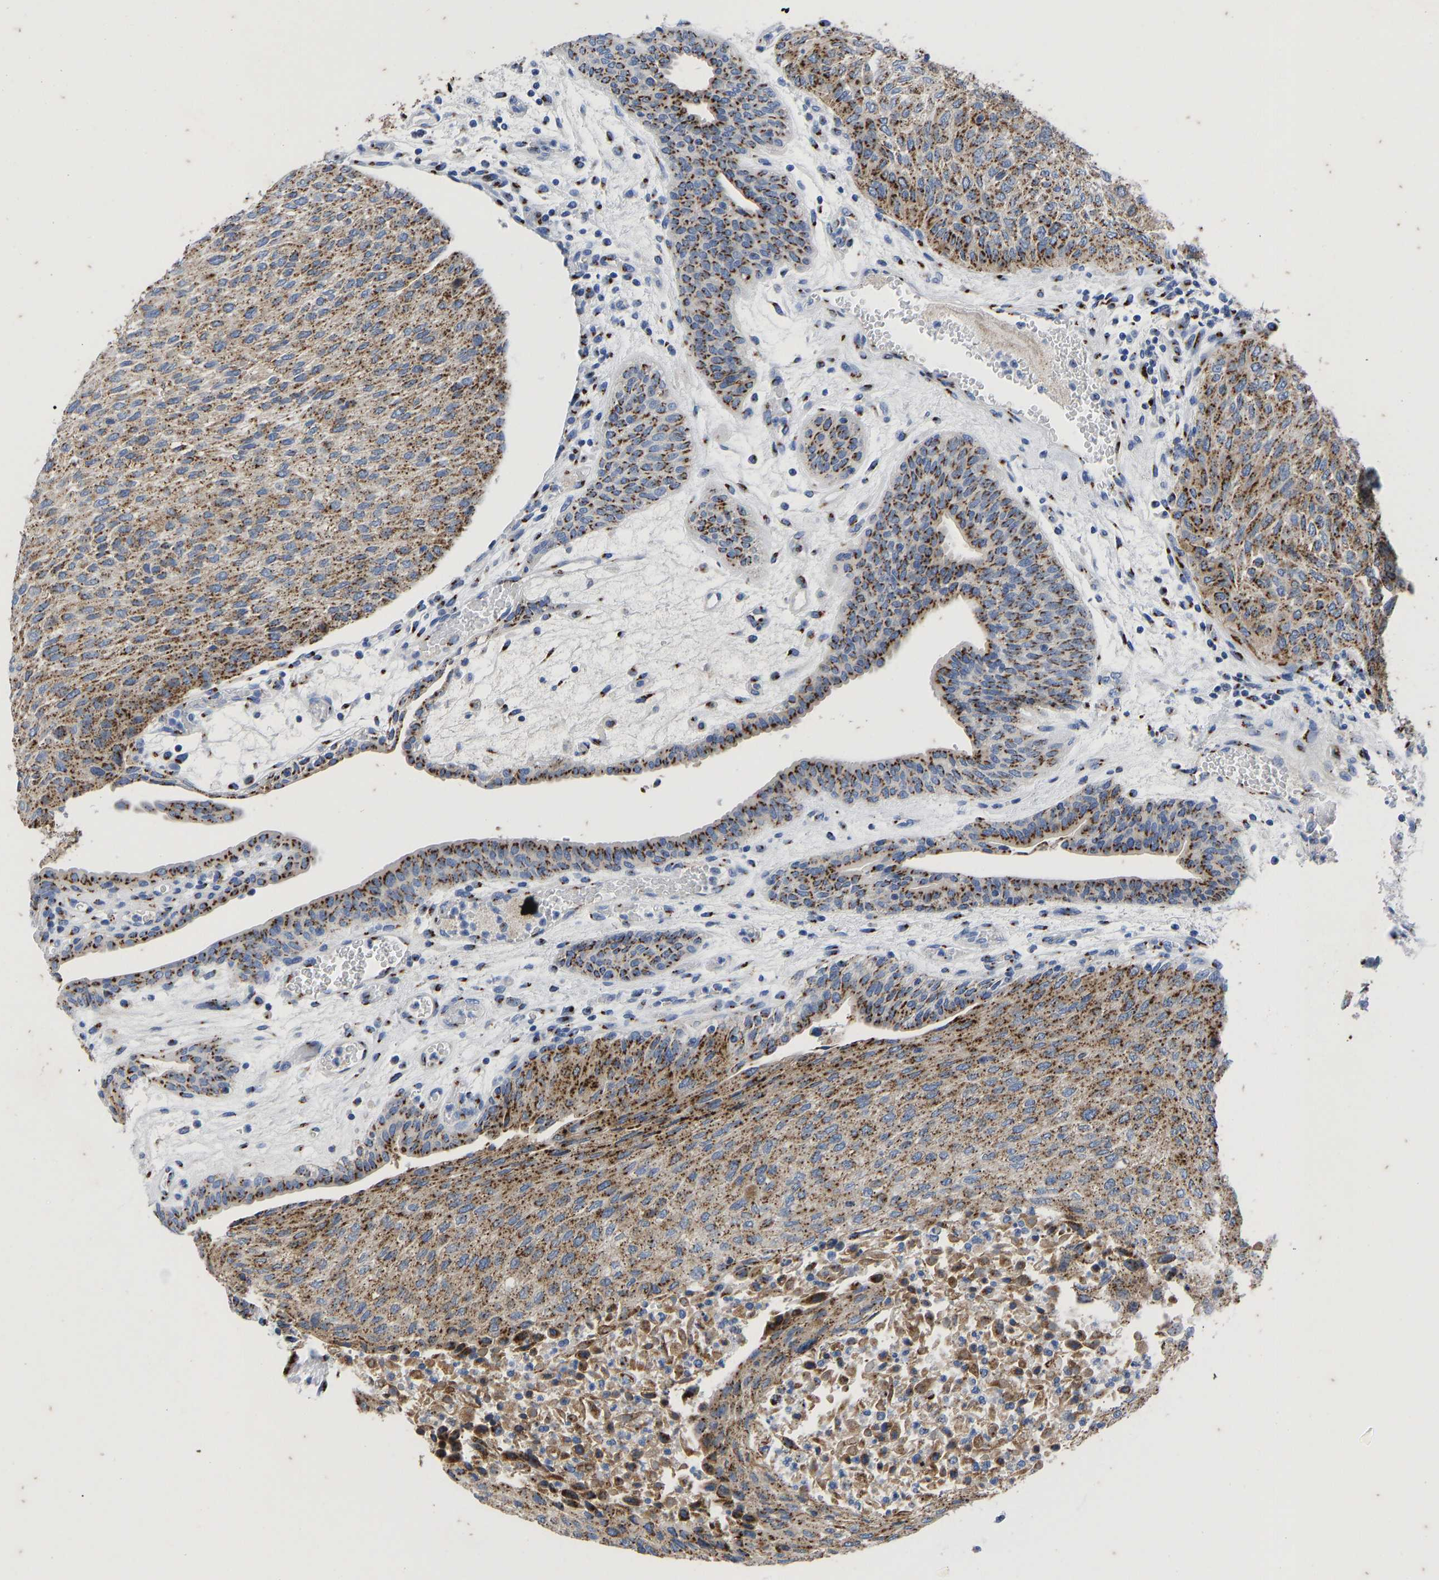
{"staining": {"intensity": "strong", "quantity": ">75%", "location": "cytoplasmic/membranous"}, "tissue": "urothelial cancer", "cell_type": "Tumor cells", "image_type": "cancer", "snomed": [{"axis": "morphology", "description": "Urothelial carcinoma, Low grade"}, {"axis": "morphology", "description": "Urothelial carcinoma, High grade"}, {"axis": "topography", "description": "Urinary bladder"}], "caption": "Immunohistochemical staining of human low-grade urothelial carcinoma shows high levels of strong cytoplasmic/membranous expression in approximately >75% of tumor cells.", "gene": "TMEM87A", "patient": {"sex": "male", "age": 35}}